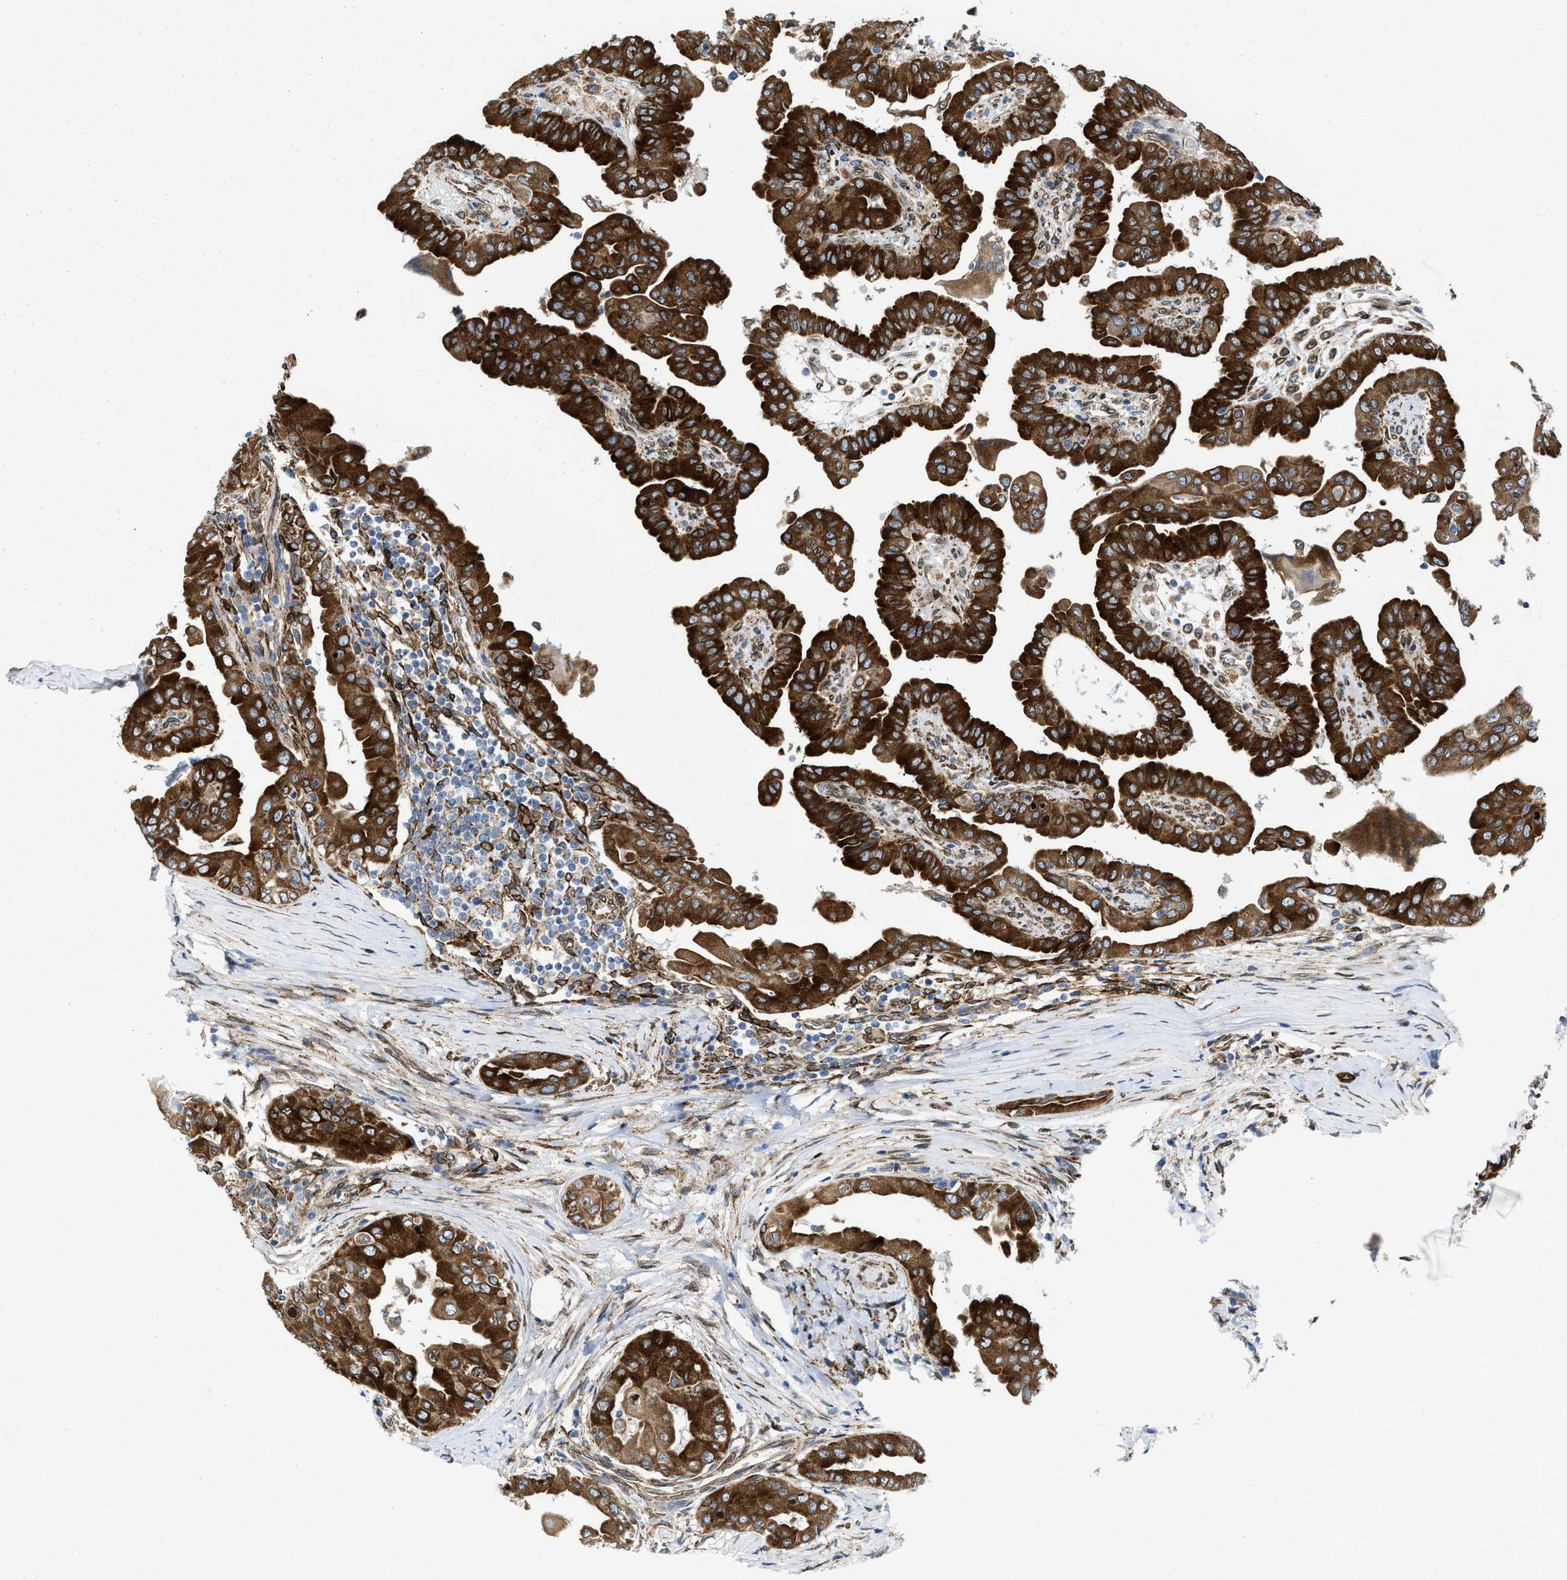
{"staining": {"intensity": "strong", "quantity": ">75%", "location": "cytoplasmic/membranous"}, "tissue": "thyroid cancer", "cell_type": "Tumor cells", "image_type": "cancer", "snomed": [{"axis": "morphology", "description": "Papillary adenocarcinoma, NOS"}, {"axis": "topography", "description": "Thyroid gland"}], "caption": "A photomicrograph of human thyroid cancer (papillary adenocarcinoma) stained for a protein reveals strong cytoplasmic/membranous brown staining in tumor cells.", "gene": "ERLIN2", "patient": {"sex": "male", "age": 33}}